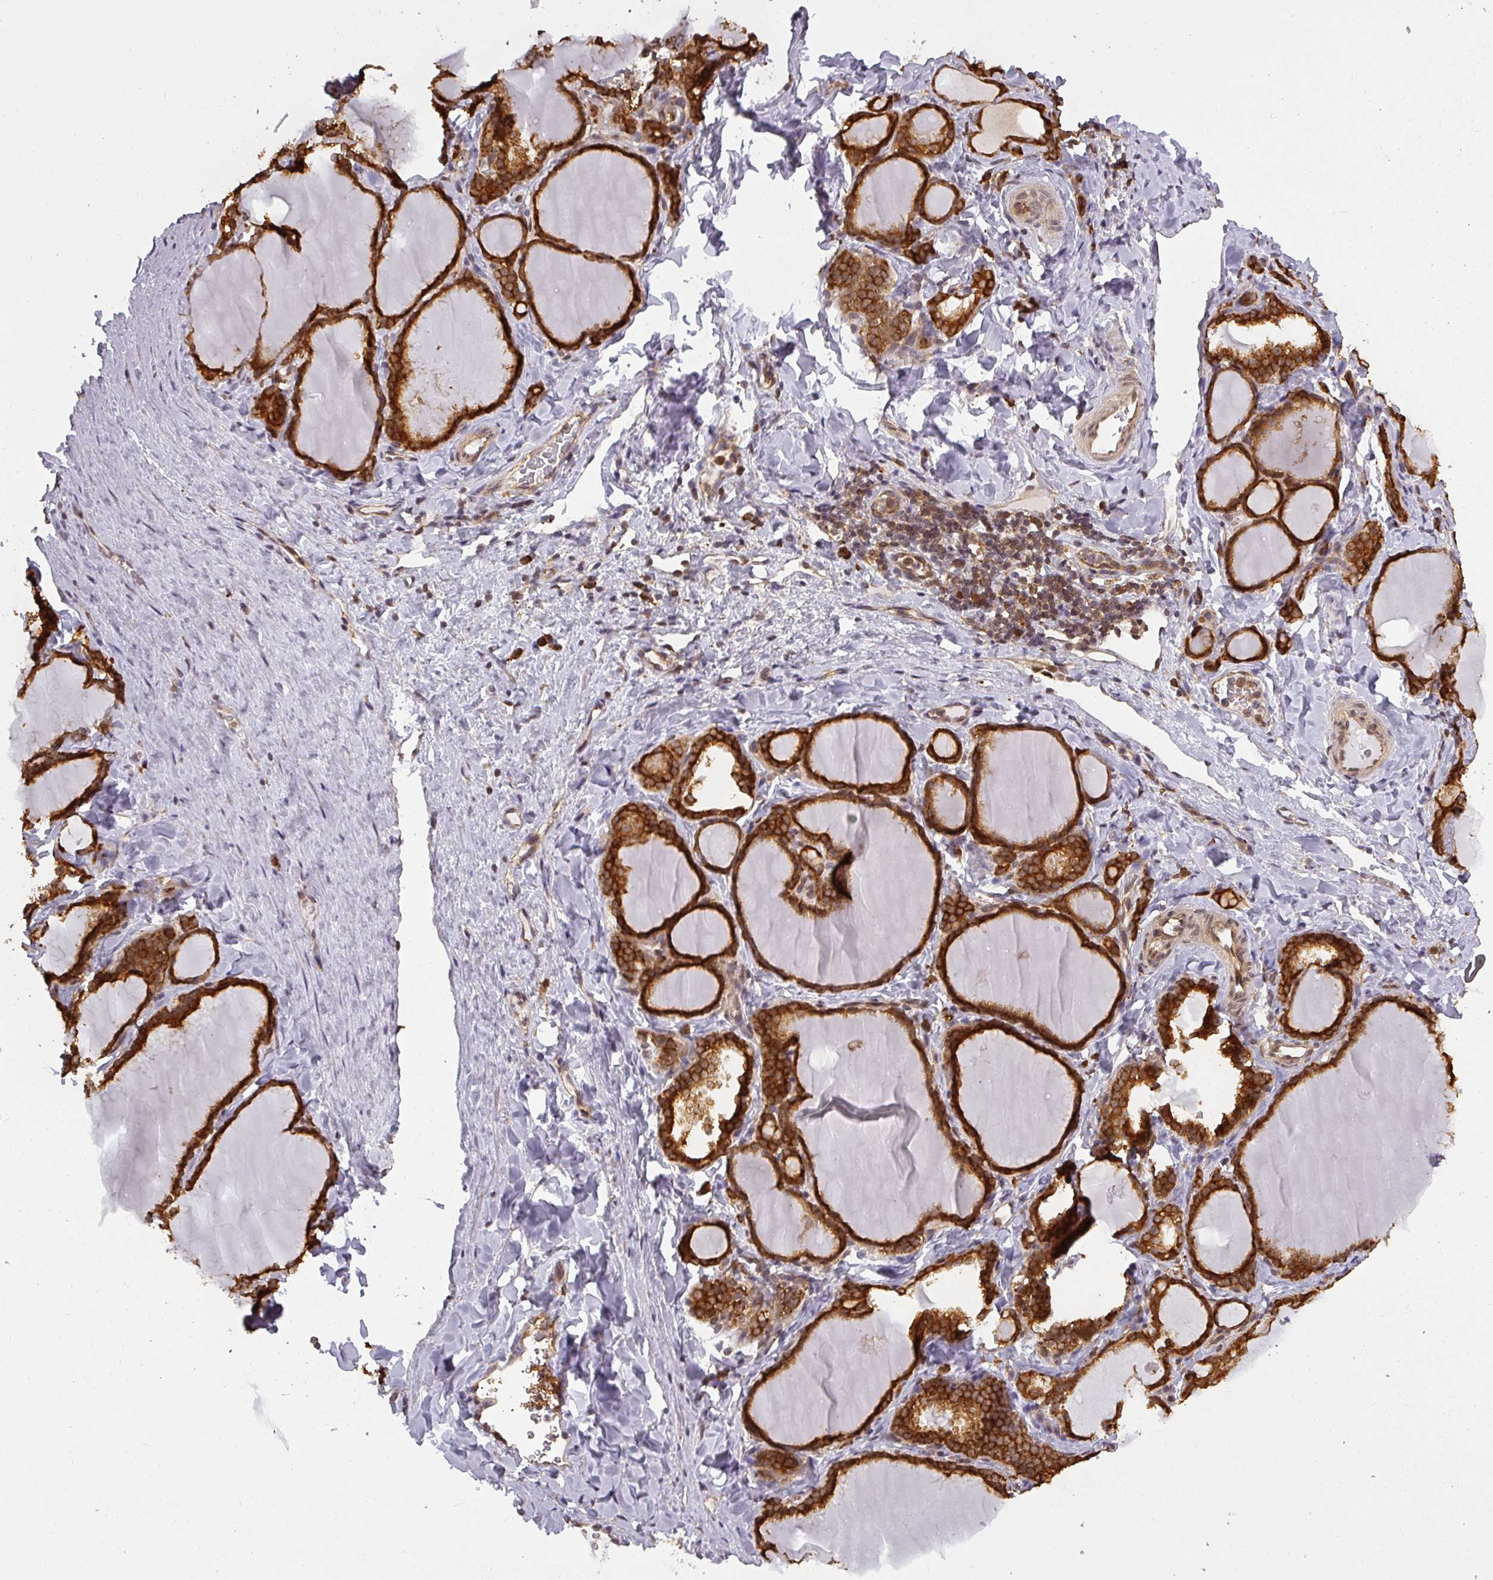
{"staining": {"intensity": "strong", "quantity": ">75%", "location": "cytoplasmic/membranous"}, "tissue": "thyroid gland", "cell_type": "Glandular cells", "image_type": "normal", "snomed": [{"axis": "morphology", "description": "Normal tissue, NOS"}, {"axis": "topography", "description": "Thyroid gland"}], "caption": "Protein expression analysis of benign human thyroid gland reveals strong cytoplasmic/membranous expression in about >75% of glandular cells. (DAB = brown stain, brightfield microscopy at high magnification).", "gene": "PPP6R3", "patient": {"sex": "female", "age": 31}}